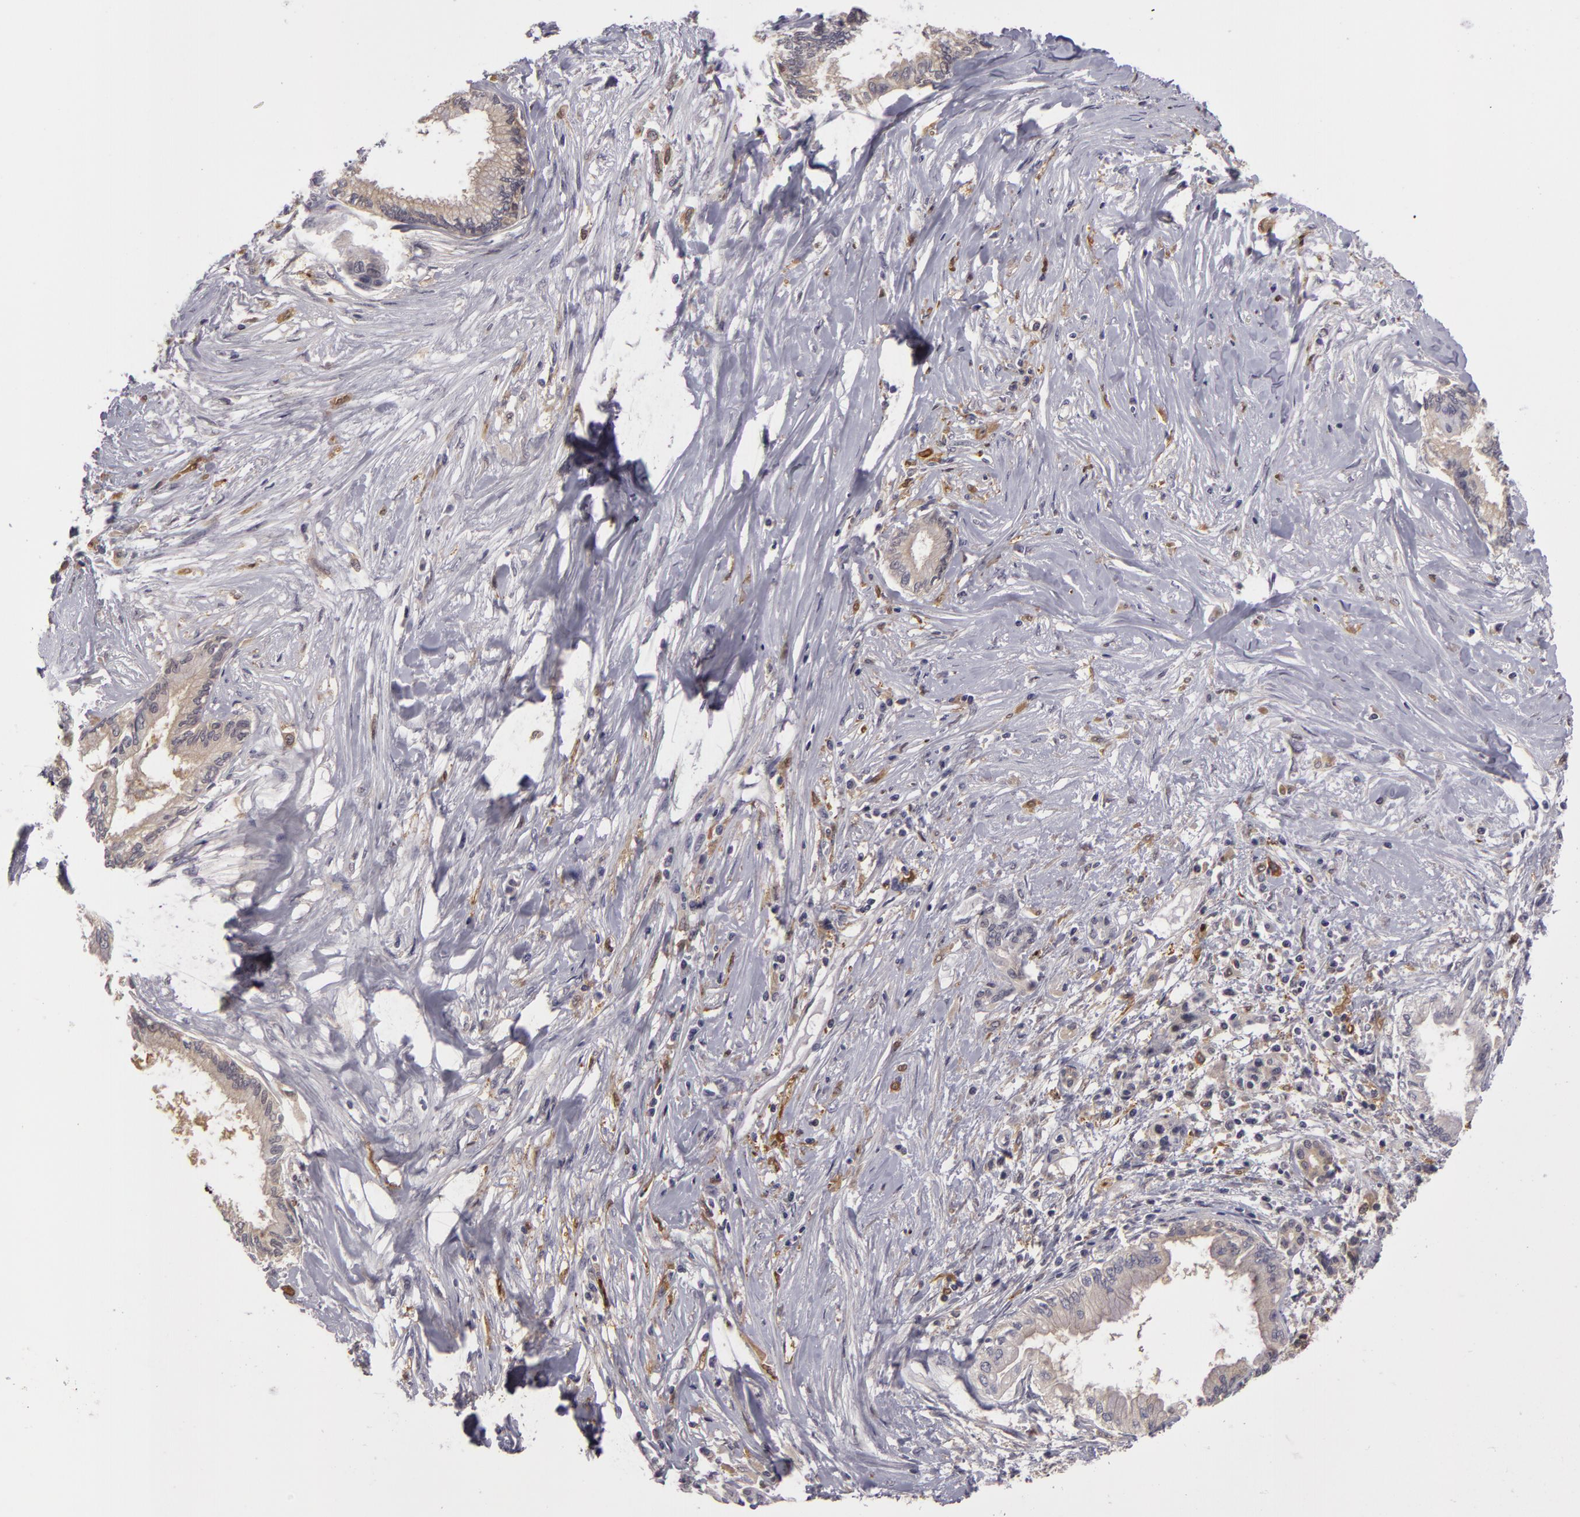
{"staining": {"intensity": "negative", "quantity": "none", "location": "none"}, "tissue": "pancreatic cancer", "cell_type": "Tumor cells", "image_type": "cancer", "snomed": [{"axis": "morphology", "description": "Adenocarcinoma, NOS"}, {"axis": "topography", "description": "Pancreas"}], "caption": "This is an immunohistochemistry histopathology image of pancreatic cancer (adenocarcinoma). There is no expression in tumor cells.", "gene": "GNPDA1", "patient": {"sex": "female", "age": 64}}